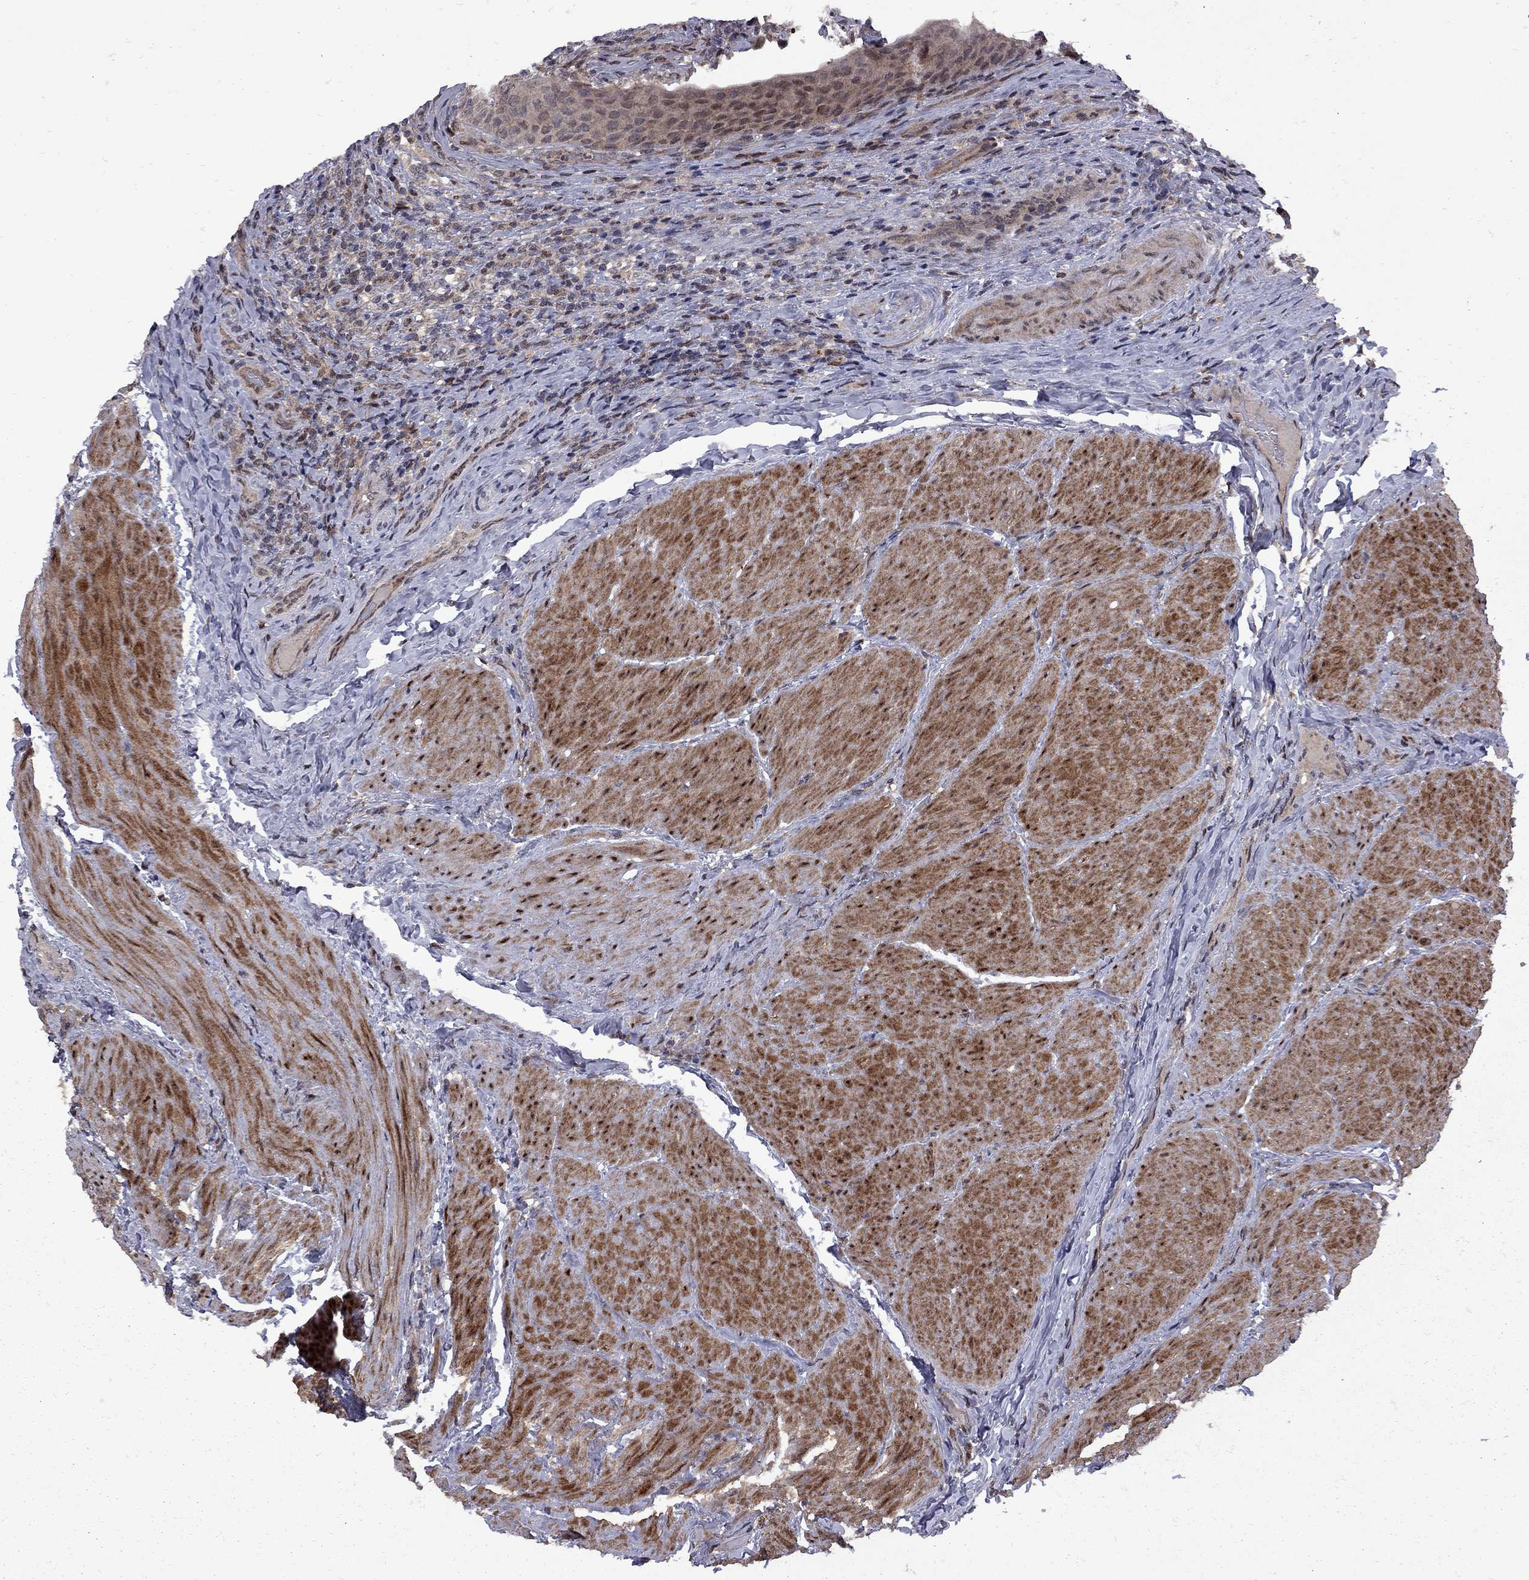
{"staining": {"intensity": "moderate", "quantity": "25%-75%", "location": "cytoplasmic/membranous"}, "tissue": "urinary bladder", "cell_type": "Urothelial cells", "image_type": "normal", "snomed": [{"axis": "morphology", "description": "Normal tissue, NOS"}, {"axis": "topography", "description": "Urinary bladder"}, {"axis": "topography", "description": "Peripheral nerve tissue"}], "caption": "Moderate cytoplasmic/membranous positivity is present in approximately 25%-75% of urothelial cells in normal urinary bladder. (Stains: DAB in brown, nuclei in blue, Microscopy: brightfield microscopy at high magnification).", "gene": "IPP", "patient": {"sex": "male", "age": 66}}